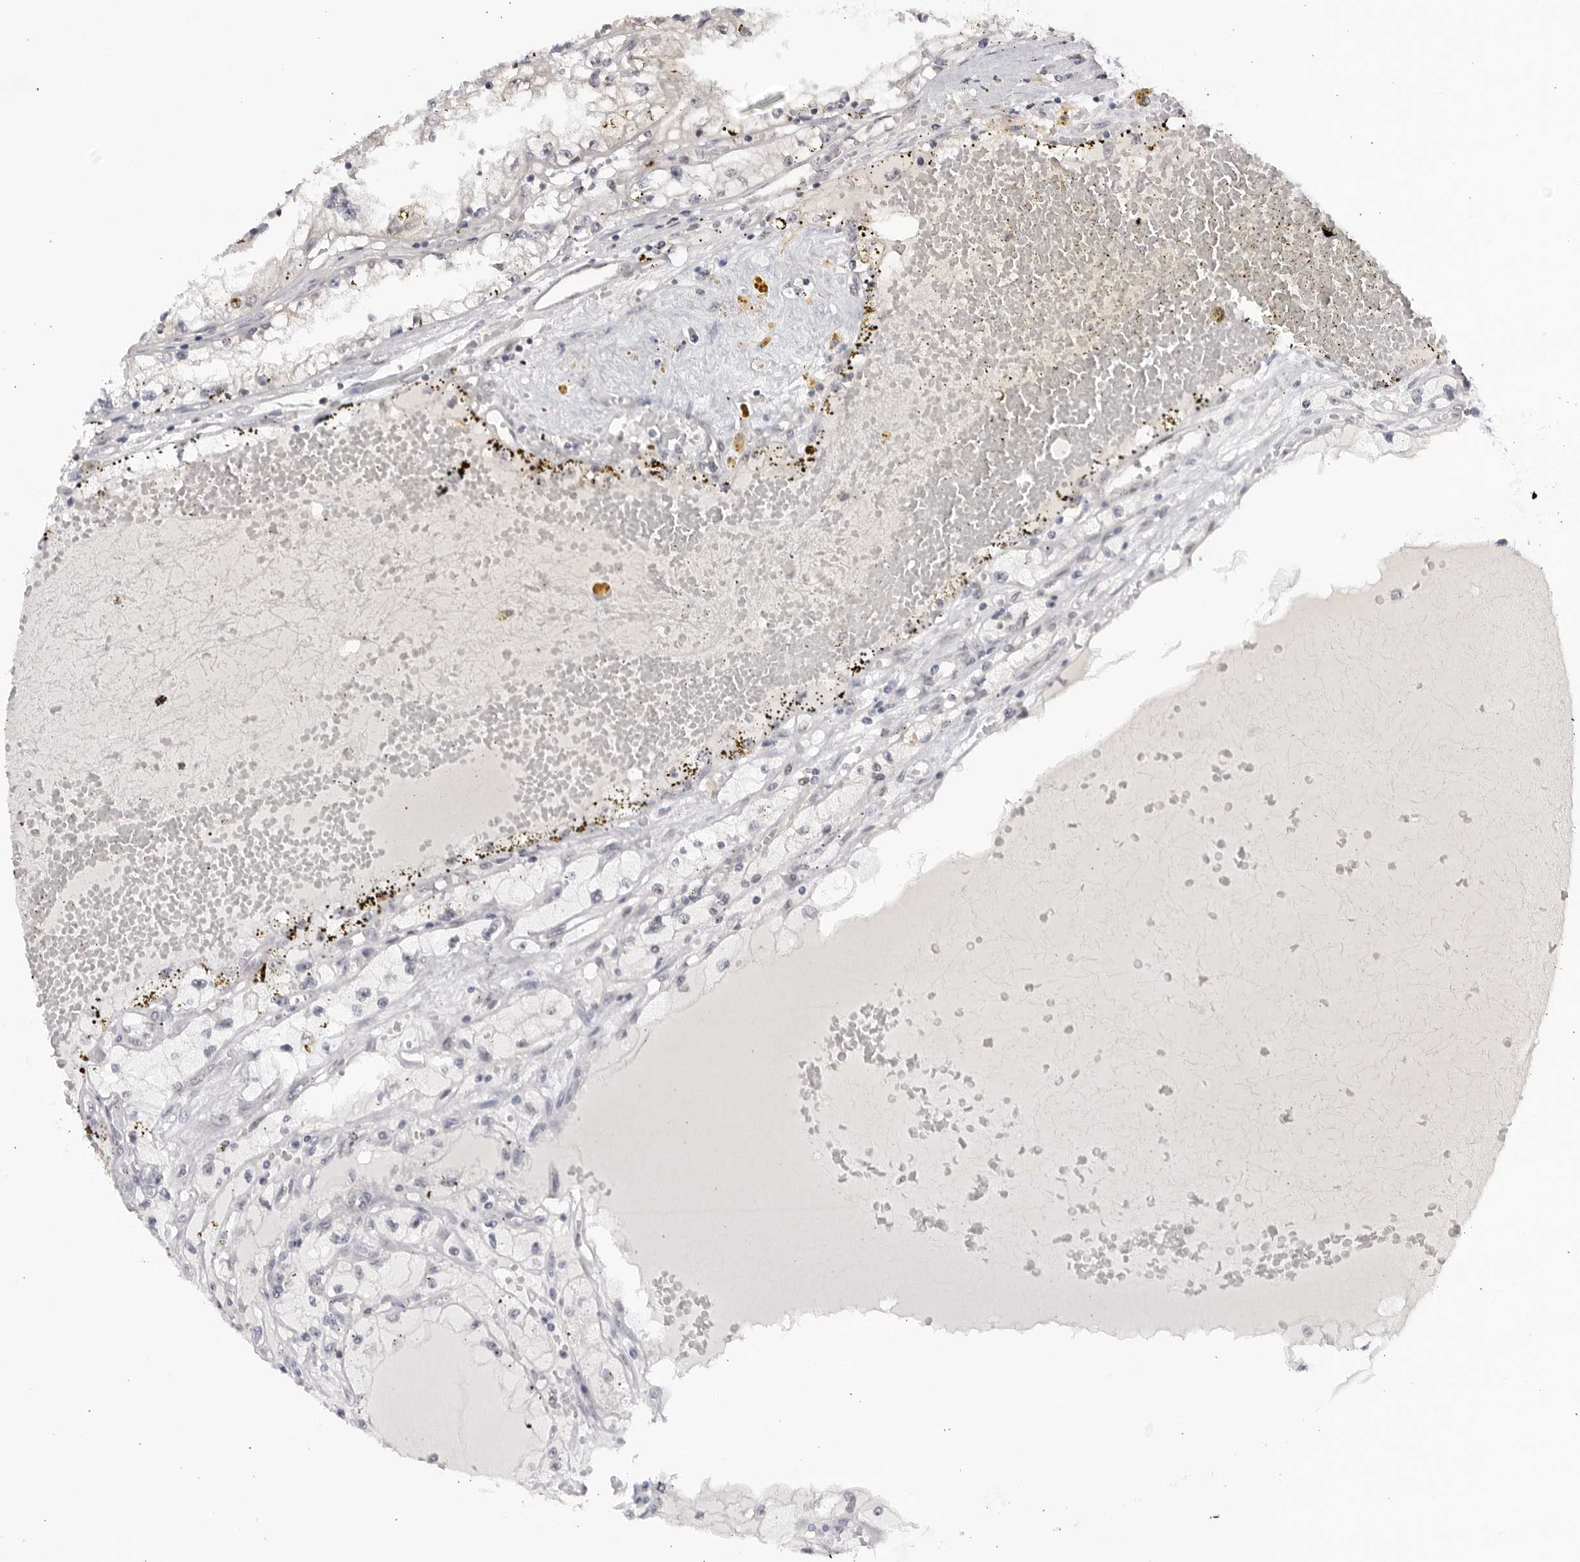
{"staining": {"intensity": "negative", "quantity": "none", "location": "none"}, "tissue": "renal cancer", "cell_type": "Tumor cells", "image_type": "cancer", "snomed": [{"axis": "morphology", "description": "Adenocarcinoma, NOS"}, {"axis": "topography", "description": "Kidney"}], "caption": "The immunohistochemistry (IHC) histopathology image has no significant expression in tumor cells of renal adenocarcinoma tissue.", "gene": "RASGEF1C", "patient": {"sex": "male", "age": 56}}